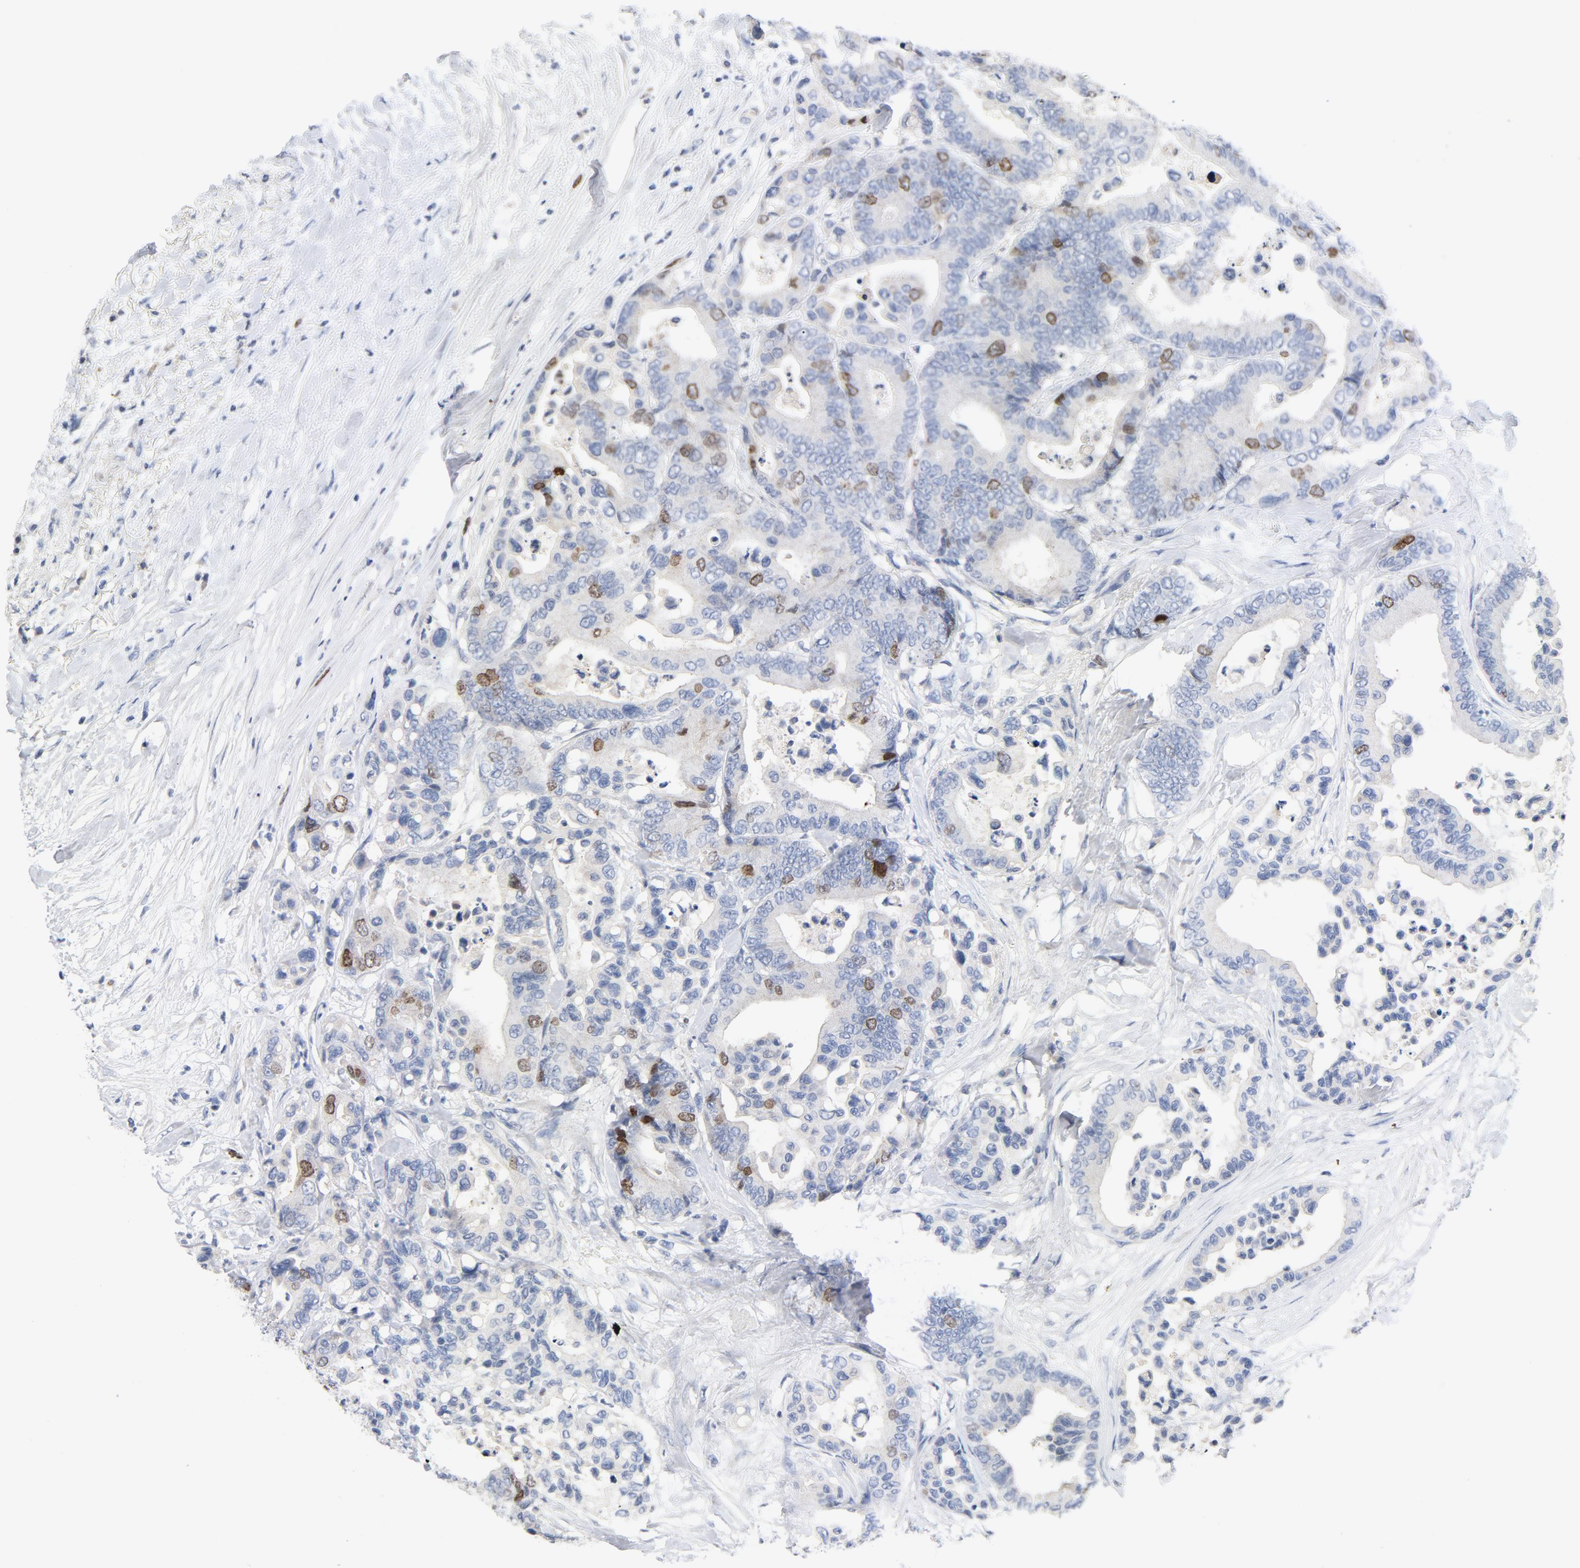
{"staining": {"intensity": "moderate", "quantity": "<25%", "location": "nuclear"}, "tissue": "colorectal cancer", "cell_type": "Tumor cells", "image_type": "cancer", "snomed": [{"axis": "morphology", "description": "Adenocarcinoma, NOS"}, {"axis": "topography", "description": "Colon"}], "caption": "About <25% of tumor cells in colorectal adenocarcinoma demonstrate moderate nuclear protein positivity as visualized by brown immunohistochemical staining.", "gene": "BIRC5", "patient": {"sex": "male", "age": 82}}